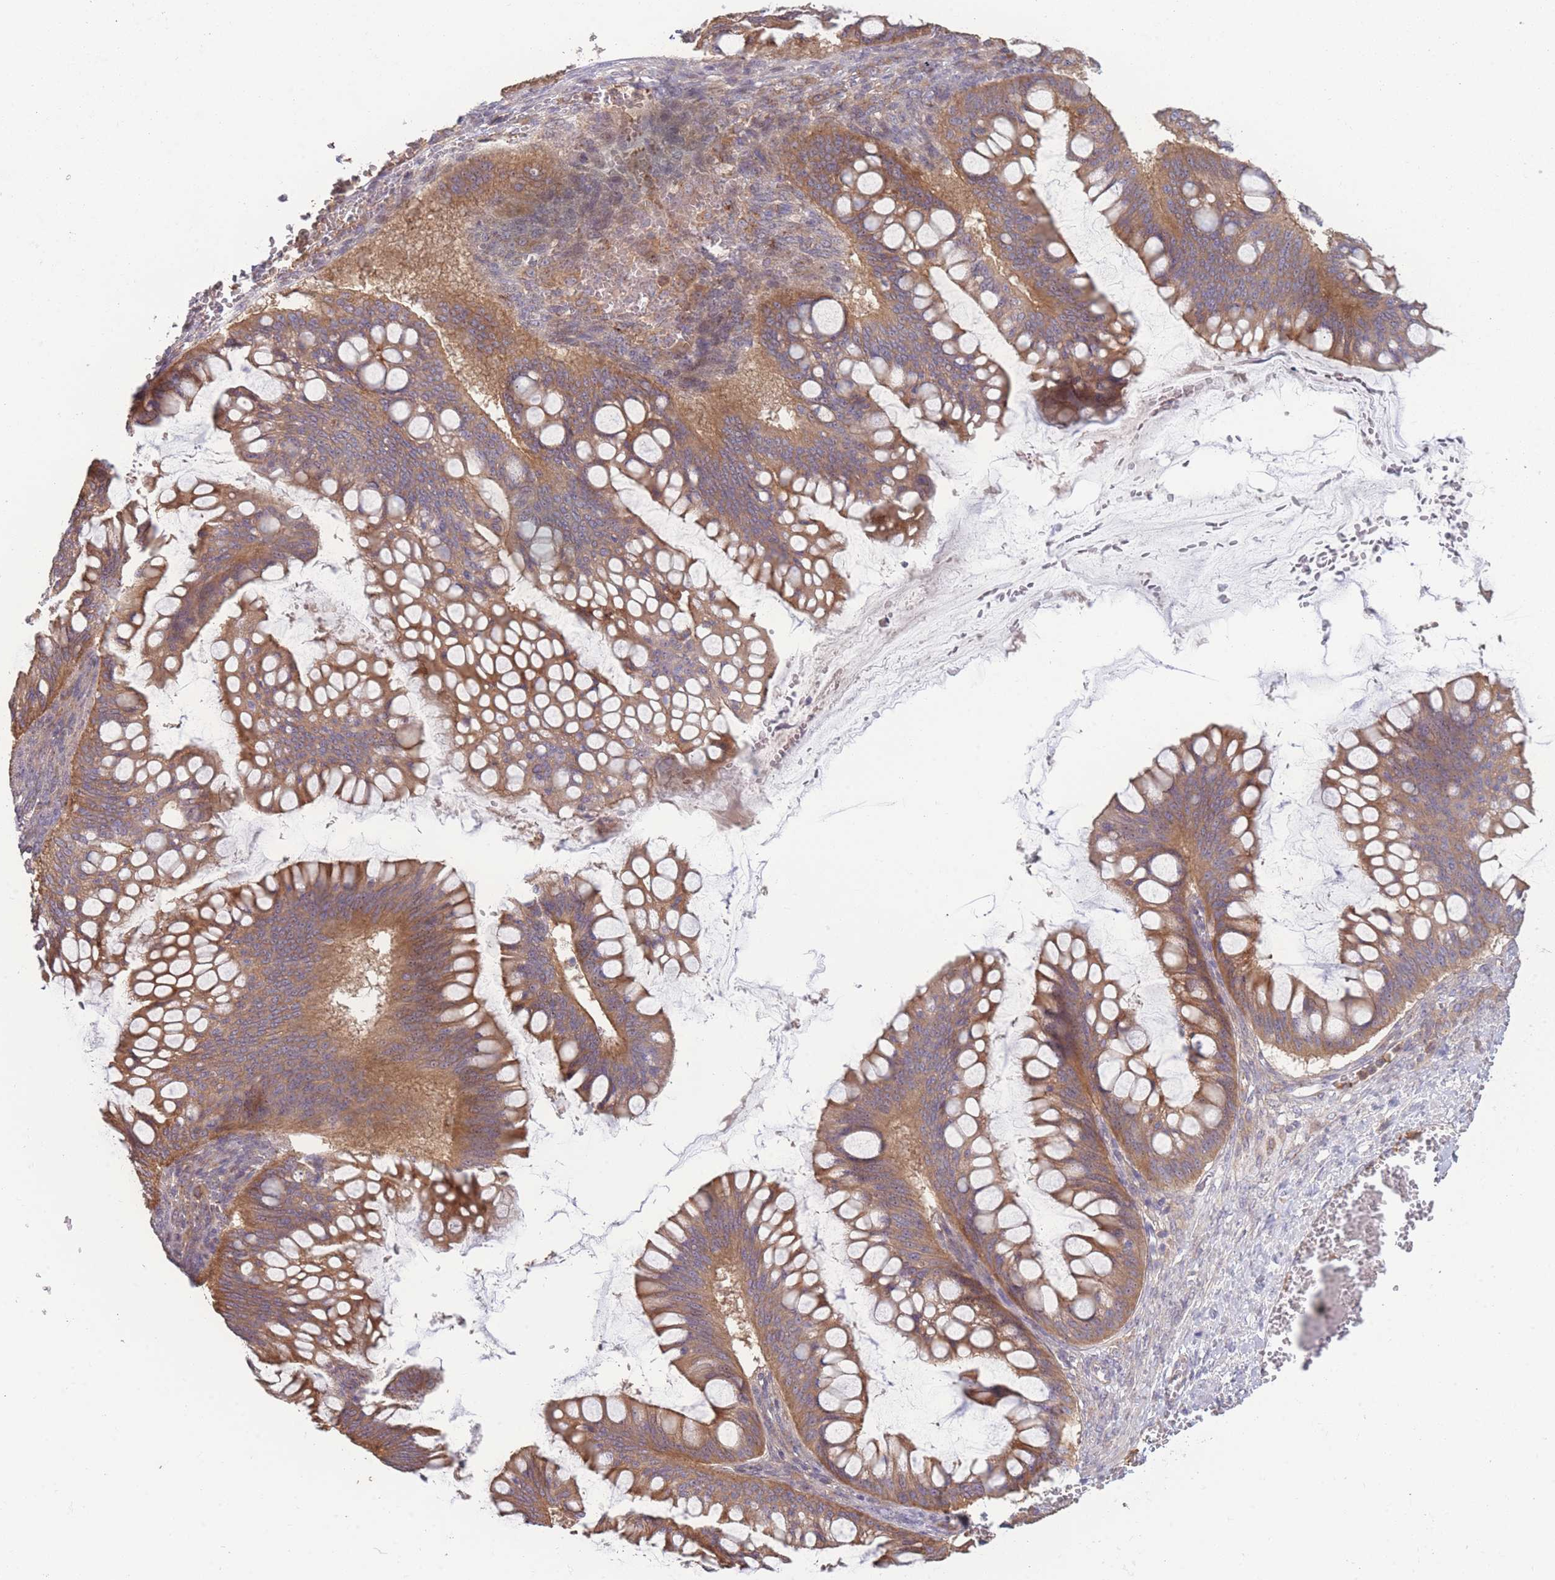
{"staining": {"intensity": "moderate", "quantity": ">75%", "location": "cytoplasmic/membranous"}, "tissue": "ovarian cancer", "cell_type": "Tumor cells", "image_type": "cancer", "snomed": [{"axis": "morphology", "description": "Cystadenocarcinoma, mucinous, NOS"}, {"axis": "topography", "description": "Ovary"}], "caption": "This is a micrograph of immunohistochemistry staining of ovarian mucinous cystadenocarcinoma, which shows moderate positivity in the cytoplasmic/membranous of tumor cells.", "gene": "STEAP3", "patient": {"sex": "female", "age": 73}}